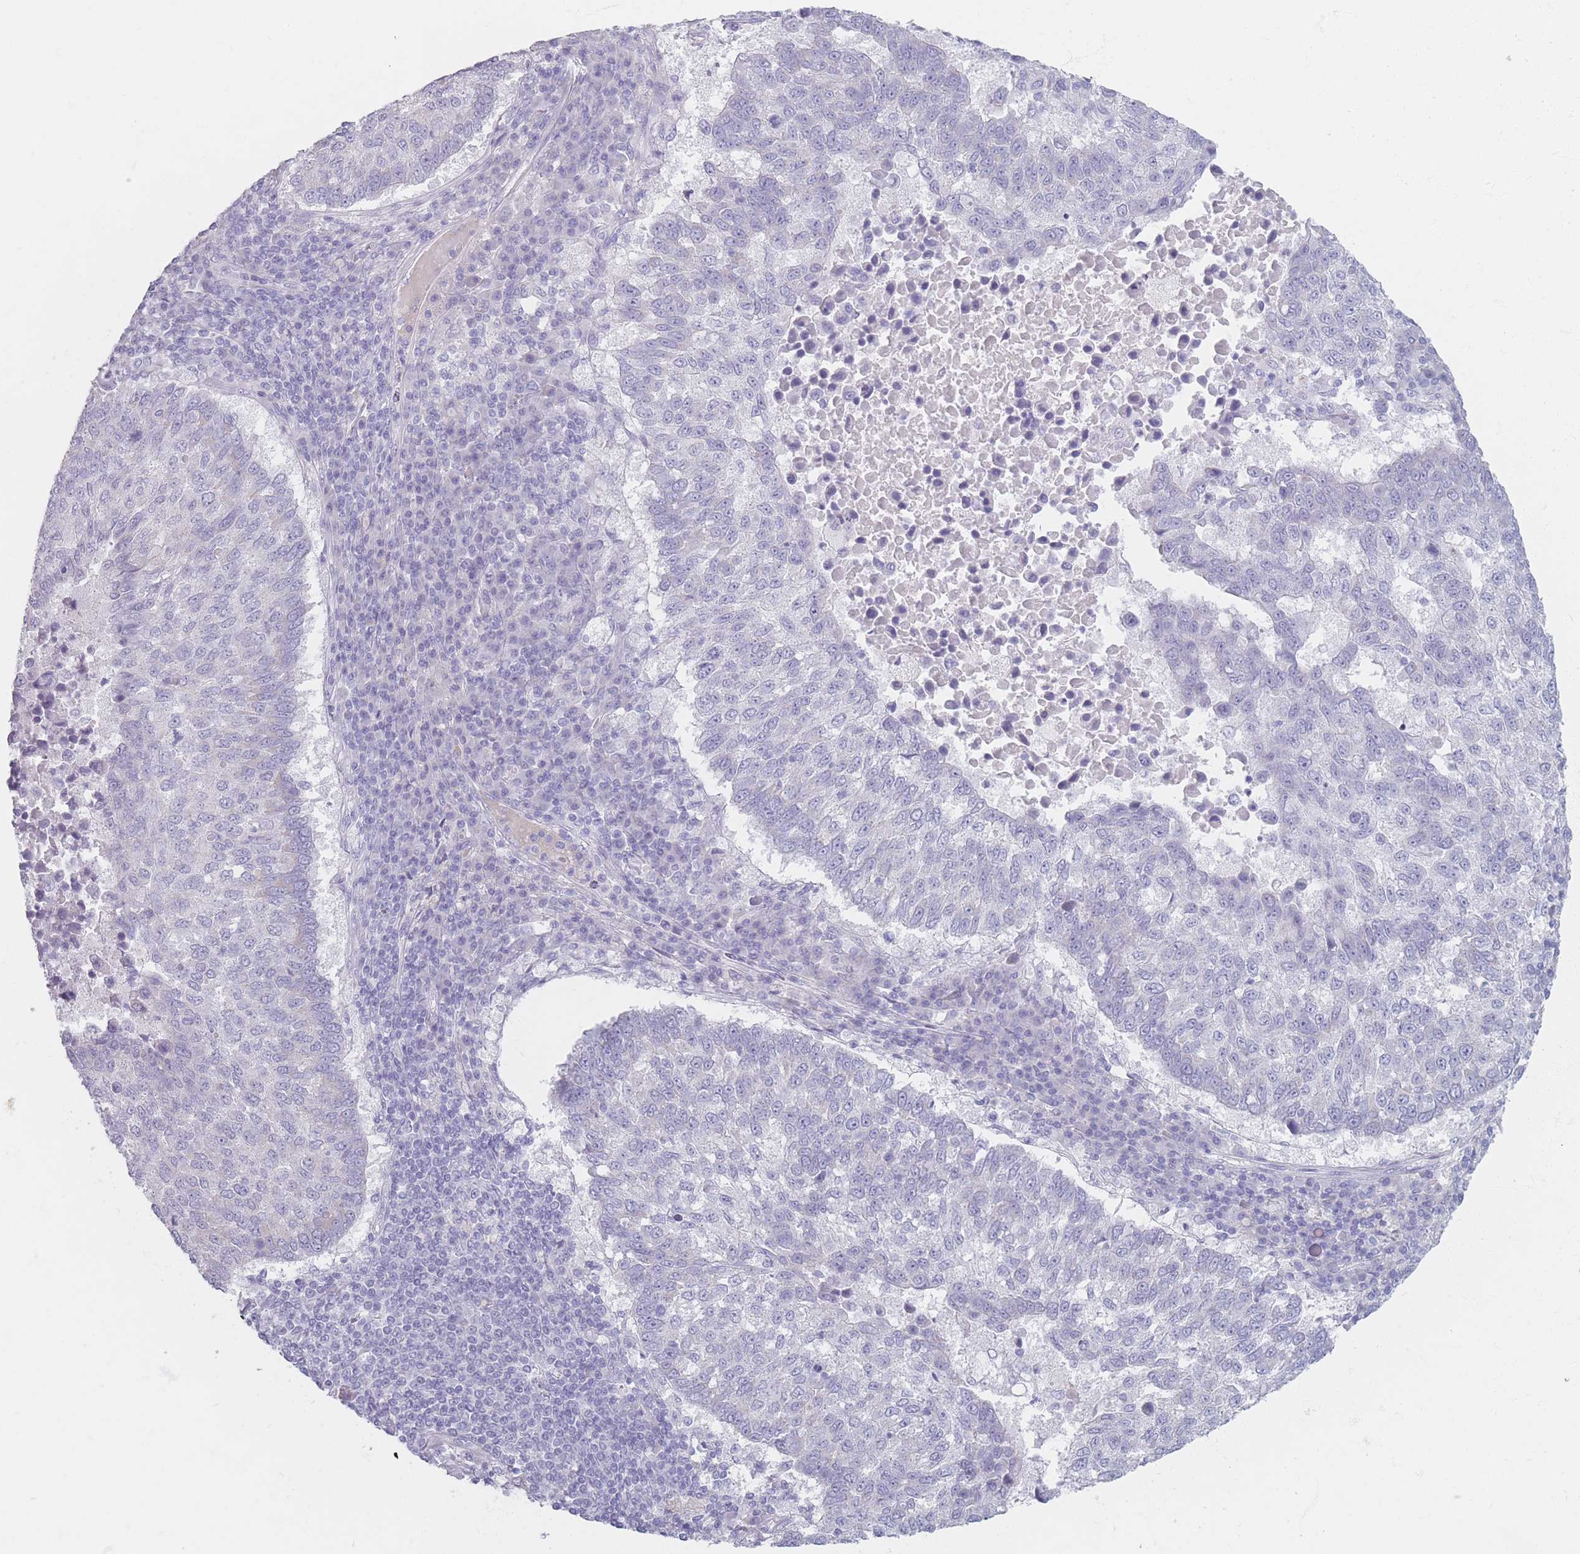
{"staining": {"intensity": "negative", "quantity": "none", "location": "none"}, "tissue": "lung cancer", "cell_type": "Tumor cells", "image_type": "cancer", "snomed": [{"axis": "morphology", "description": "Squamous cell carcinoma, NOS"}, {"axis": "topography", "description": "Lung"}], "caption": "Squamous cell carcinoma (lung) stained for a protein using immunohistochemistry shows no positivity tumor cells.", "gene": "PIGM", "patient": {"sex": "male", "age": 73}}